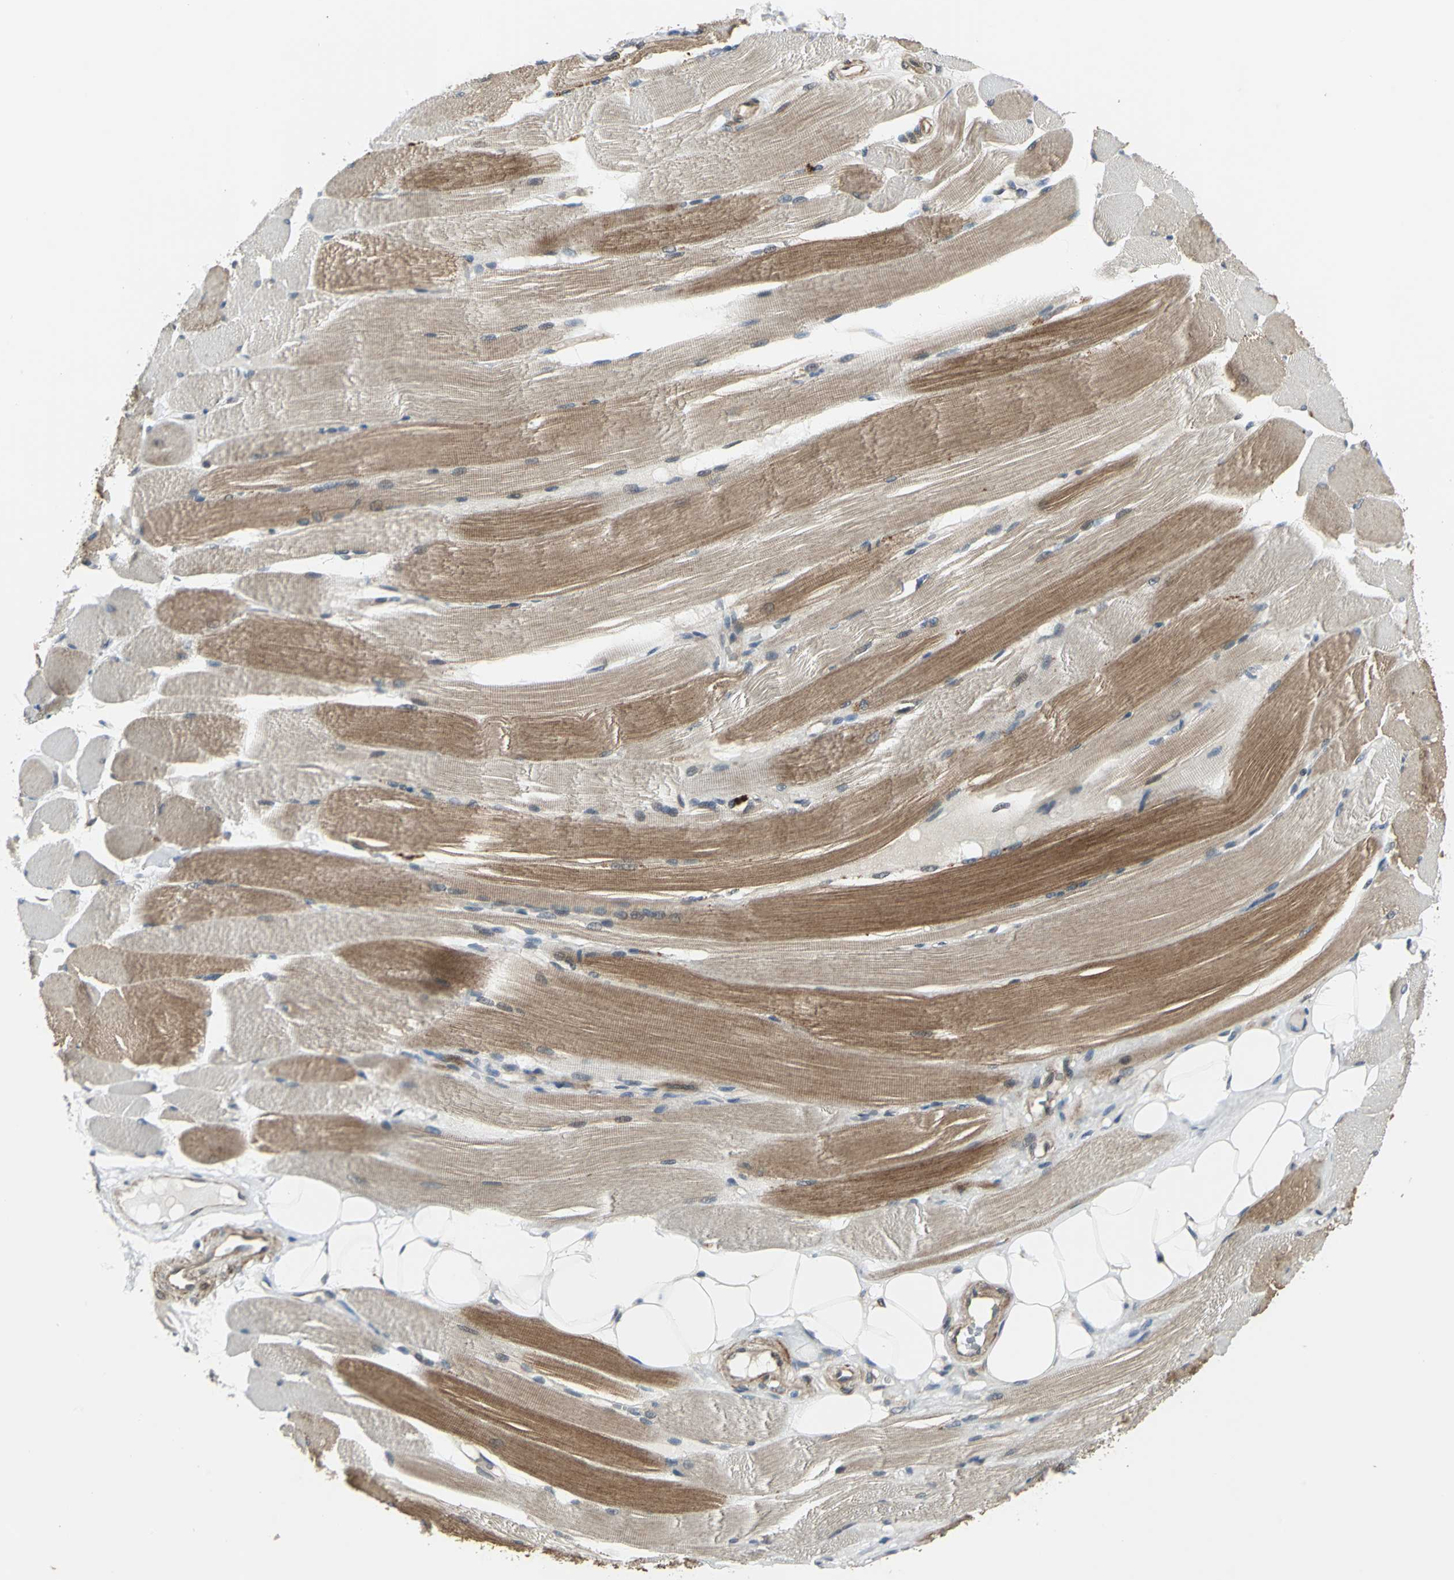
{"staining": {"intensity": "moderate", "quantity": "25%-75%", "location": "cytoplasmic/membranous"}, "tissue": "skeletal muscle", "cell_type": "Myocytes", "image_type": "normal", "snomed": [{"axis": "morphology", "description": "Normal tissue, NOS"}, {"axis": "topography", "description": "Skeletal muscle"}, {"axis": "topography", "description": "Peripheral nerve tissue"}], "caption": "Skeletal muscle stained with a brown dye reveals moderate cytoplasmic/membranous positive expression in approximately 25%-75% of myocytes.", "gene": "PLAGL2", "patient": {"sex": "female", "age": 84}}